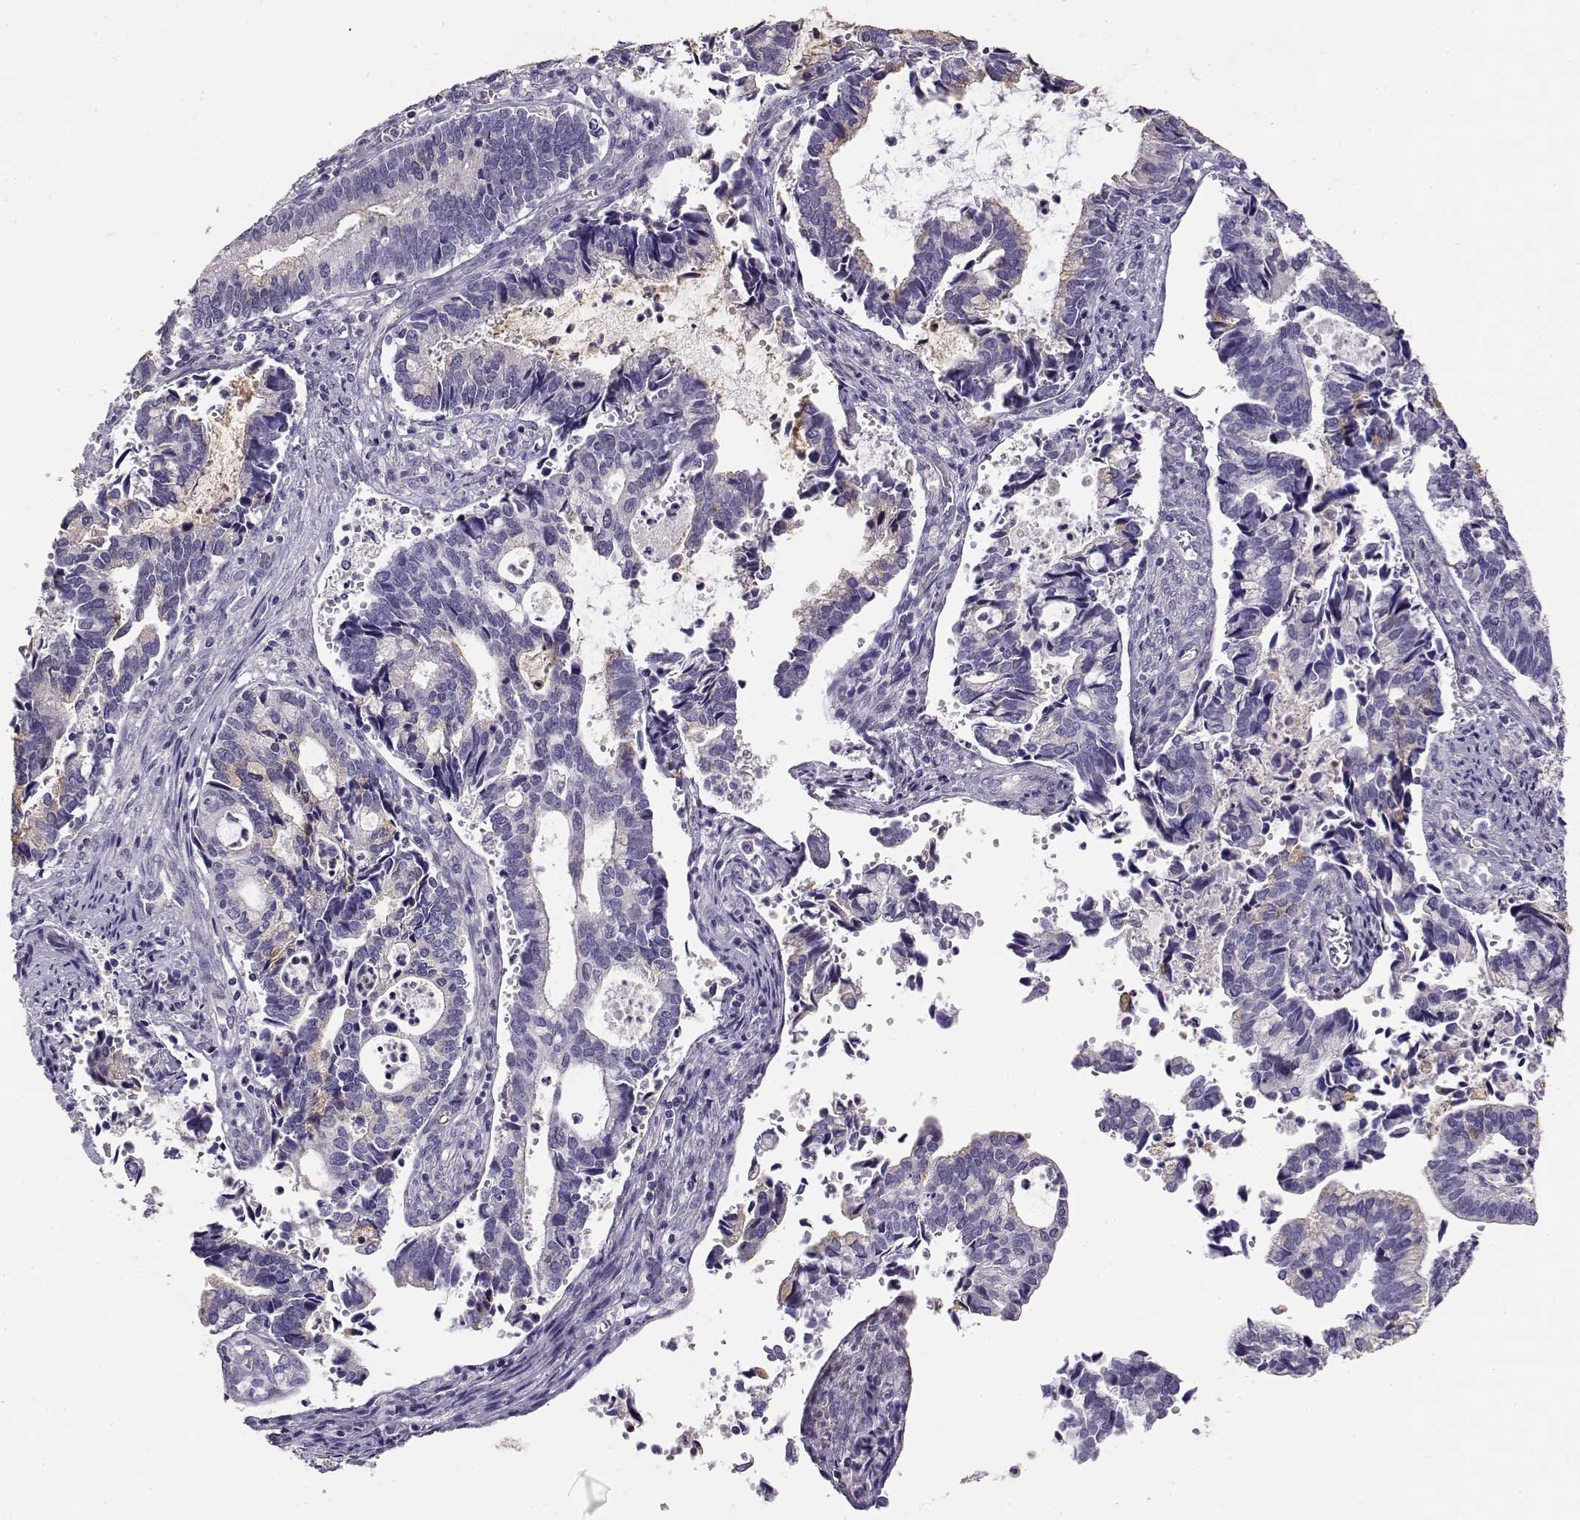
{"staining": {"intensity": "negative", "quantity": "none", "location": "none"}, "tissue": "cervical cancer", "cell_type": "Tumor cells", "image_type": "cancer", "snomed": [{"axis": "morphology", "description": "Adenocarcinoma, NOS"}, {"axis": "topography", "description": "Cervix"}], "caption": "DAB (3,3'-diaminobenzidine) immunohistochemical staining of human cervical cancer (adenocarcinoma) reveals no significant positivity in tumor cells.", "gene": "ENDOU", "patient": {"sex": "female", "age": 42}}